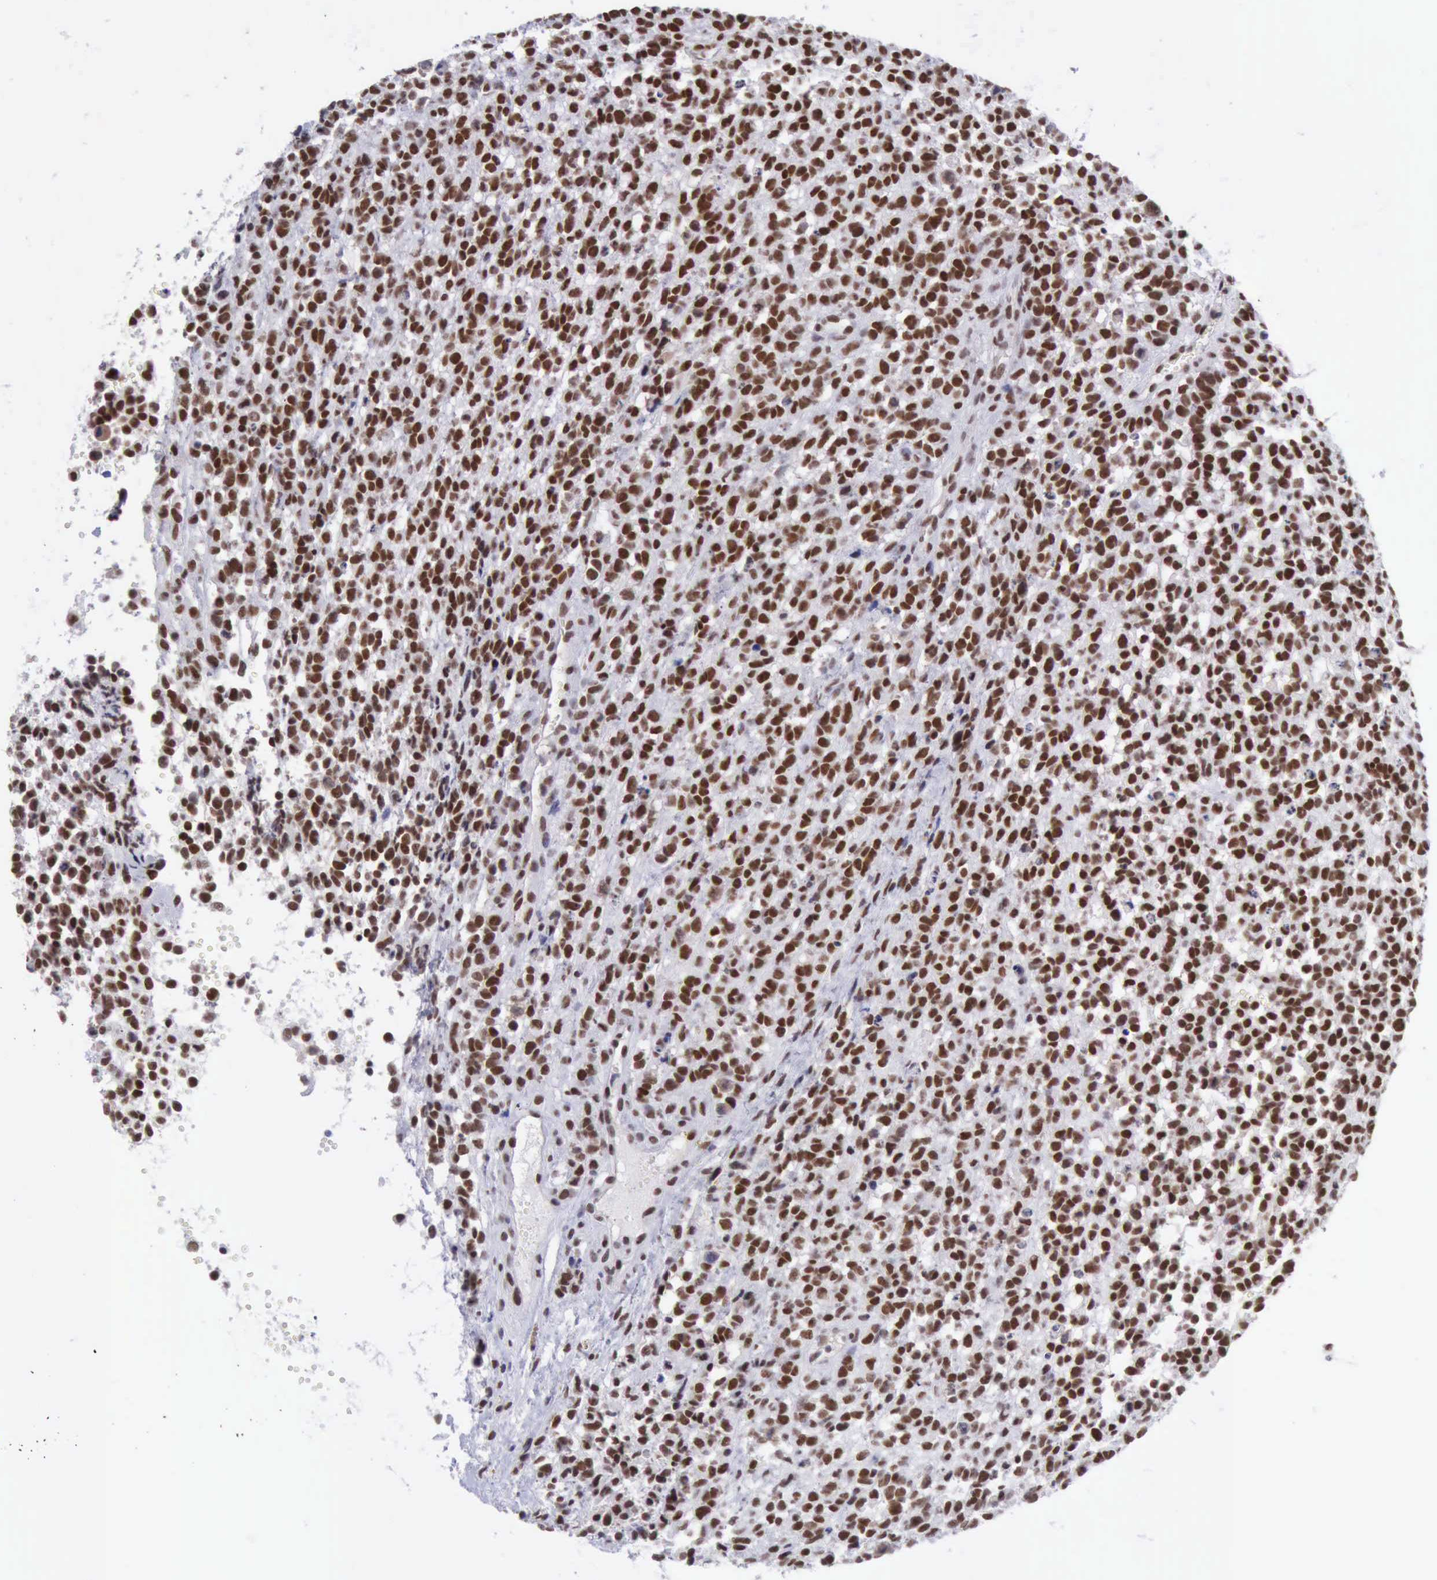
{"staining": {"intensity": "moderate", "quantity": ">75%", "location": "nuclear"}, "tissue": "glioma", "cell_type": "Tumor cells", "image_type": "cancer", "snomed": [{"axis": "morphology", "description": "Glioma, malignant, High grade"}, {"axis": "topography", "description": "Brain"}], "caption": "Malignant glioma (high-grade) was stained to show a protein in brown. There is medium levels of moderate nuclear positivity in about >75% of tumor cells. Nuclei are stained in blue.", "gene": "ERCC4", "patient": {"sex": "male", "age": 66}}